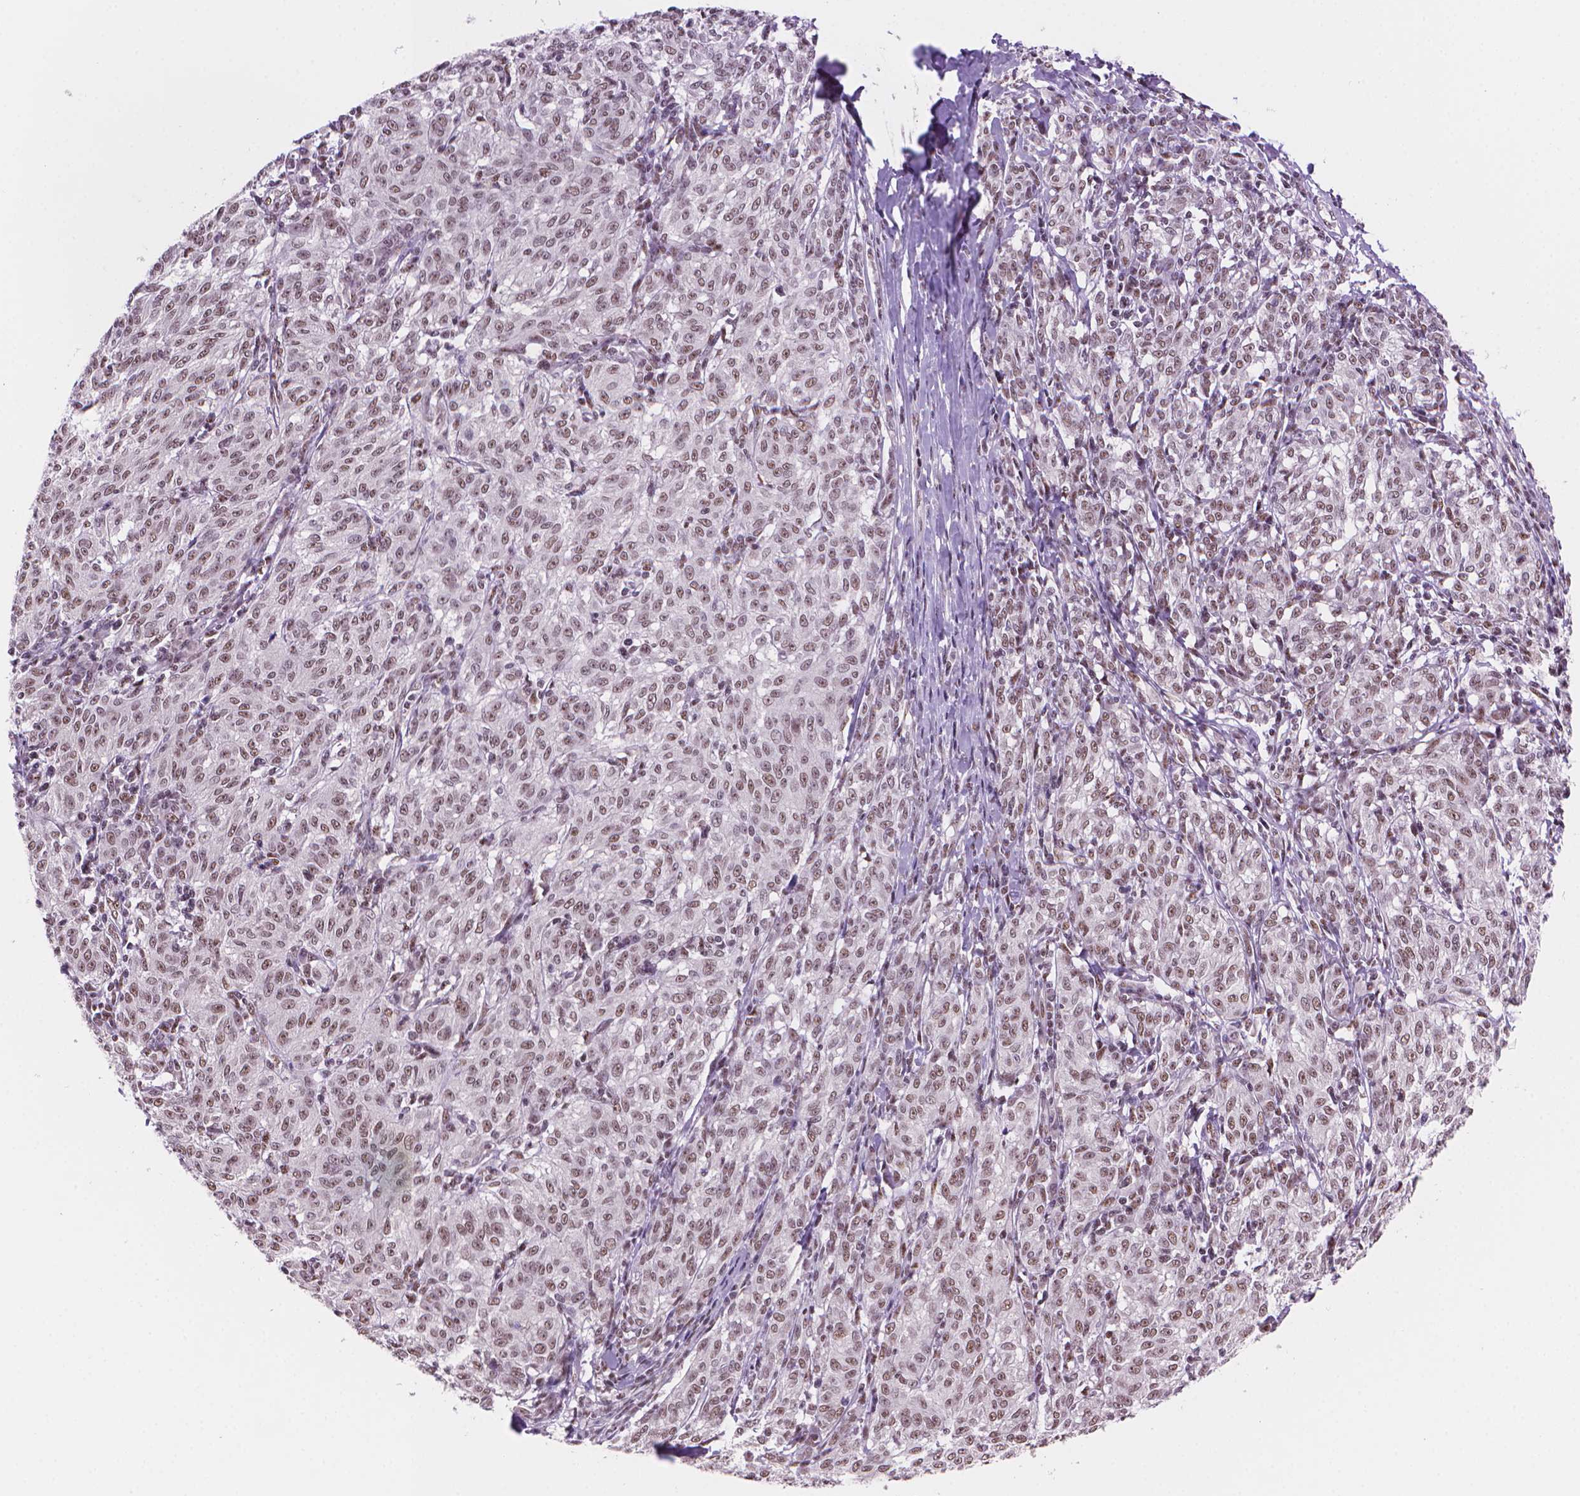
{"staining": {"intensity": "weak", "quantity": ">75%", "location": "nuclear"}, "tissue": "melanoma", "cell_type": "Tumor cells", "image_type": "cancer", "snomed": [{"axis": "morphology", "description": "Malignant melanoma, NOS"}, {"axis": "topography", "description": "Skin"}], "caption": "A low amount of weak nuclear staining is appreciated in approximately >75% of tumor cells in malignant melanoma tissue.", "gene": "UBN1", "patient": {"sex": "female", "age": 72}}